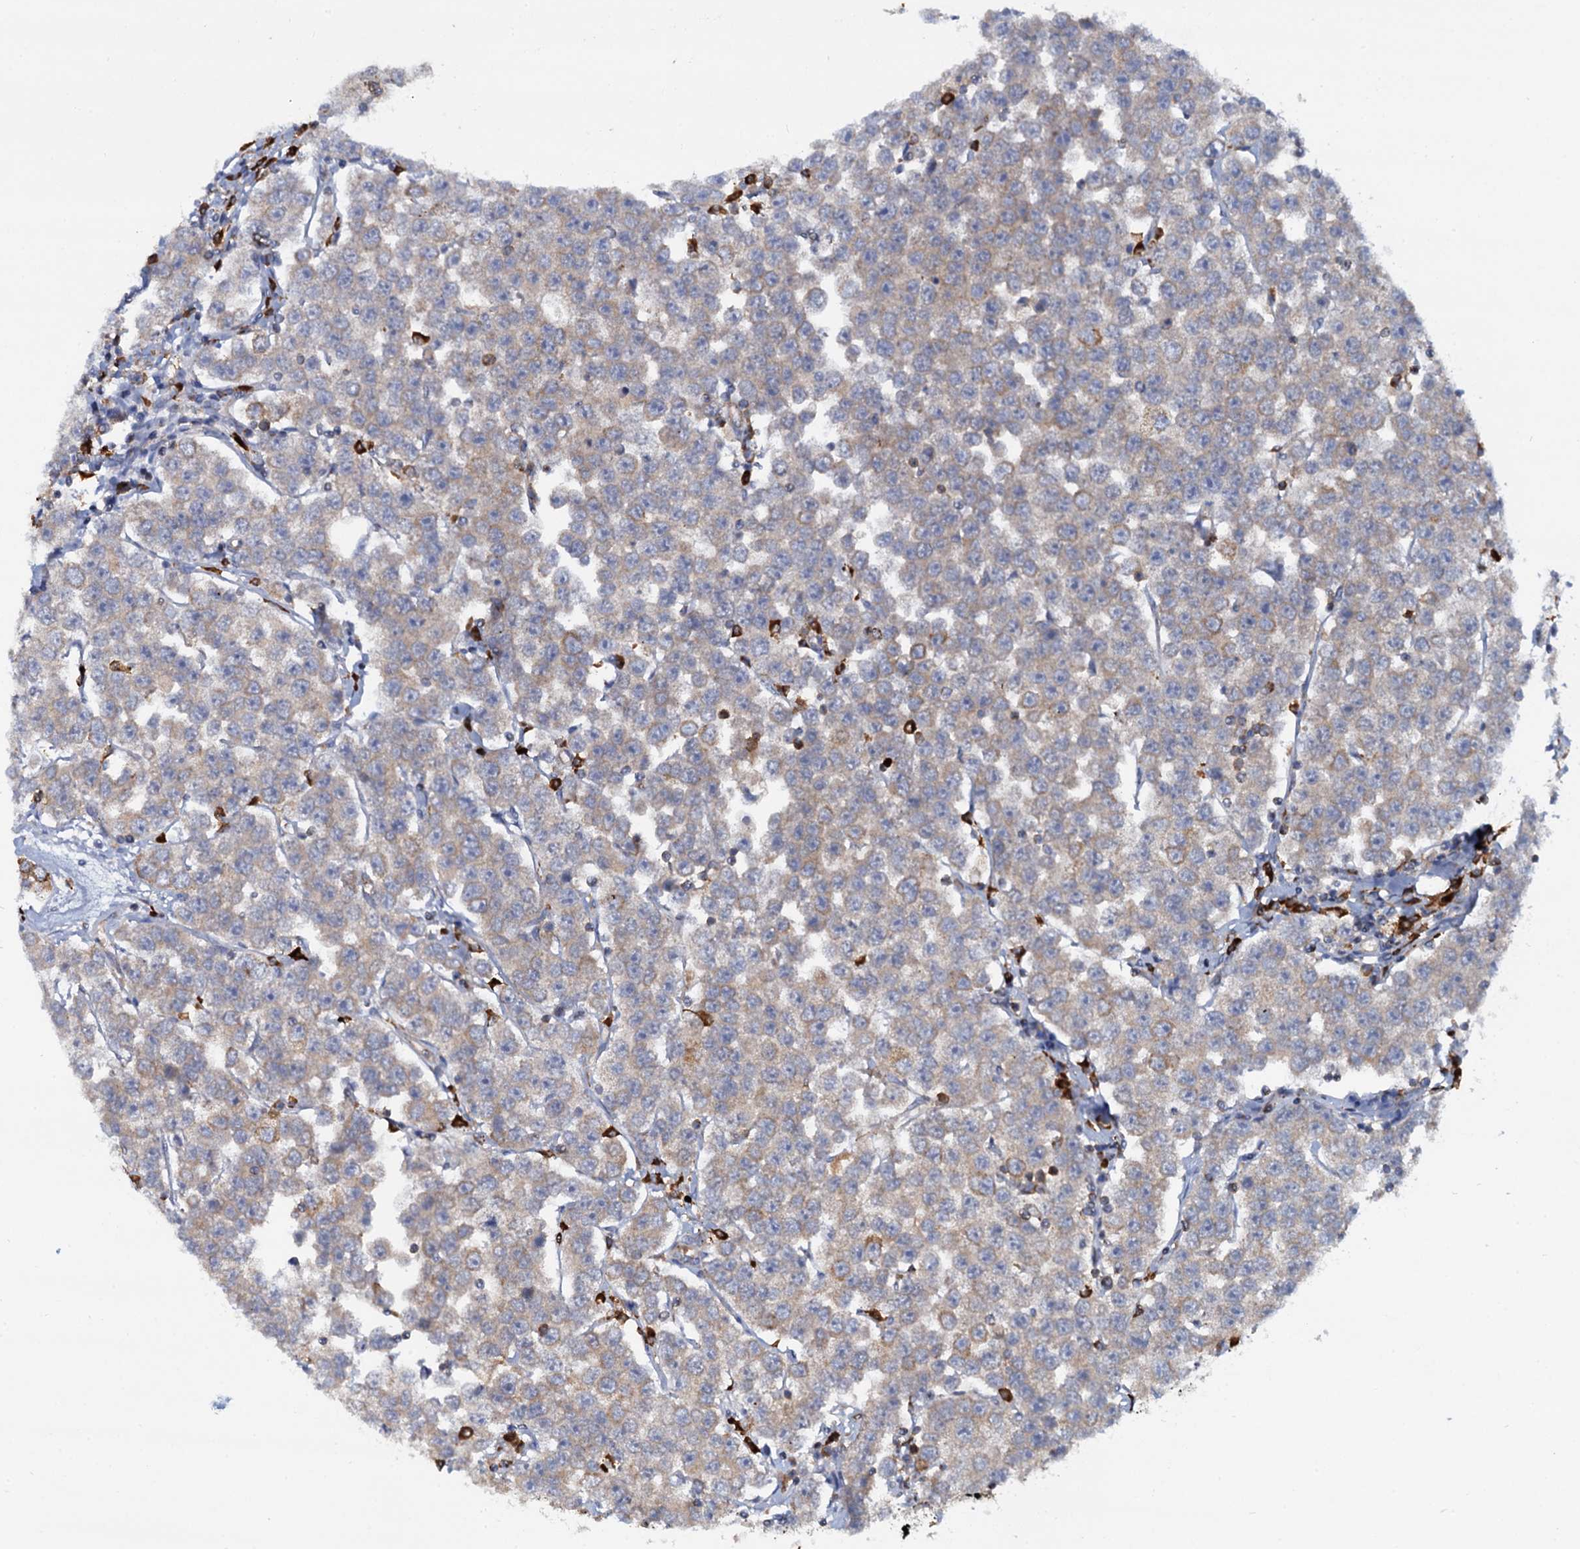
{"staining": {"intensity": "weak", "quantity": ">75%", "location": "cytoplasmic/membranous"}, "tissue": "testis cancer", "cell_type": "Tumor cells", "image_type": "cancer", "snomed": [{"axis": "morphology", "description": "Seminoma, NOS"}, {"axis": "topography", "description": "Testis"}], "caption": "Tumor cells show low levels of weak cytoplasmic/membranous positivity in about >75% of cells in testis cancer. (DAB IHC with brightfield microscopy, high magnification).", "gene": "UFM1", "patient": {"sex": "male", "age": 28}}